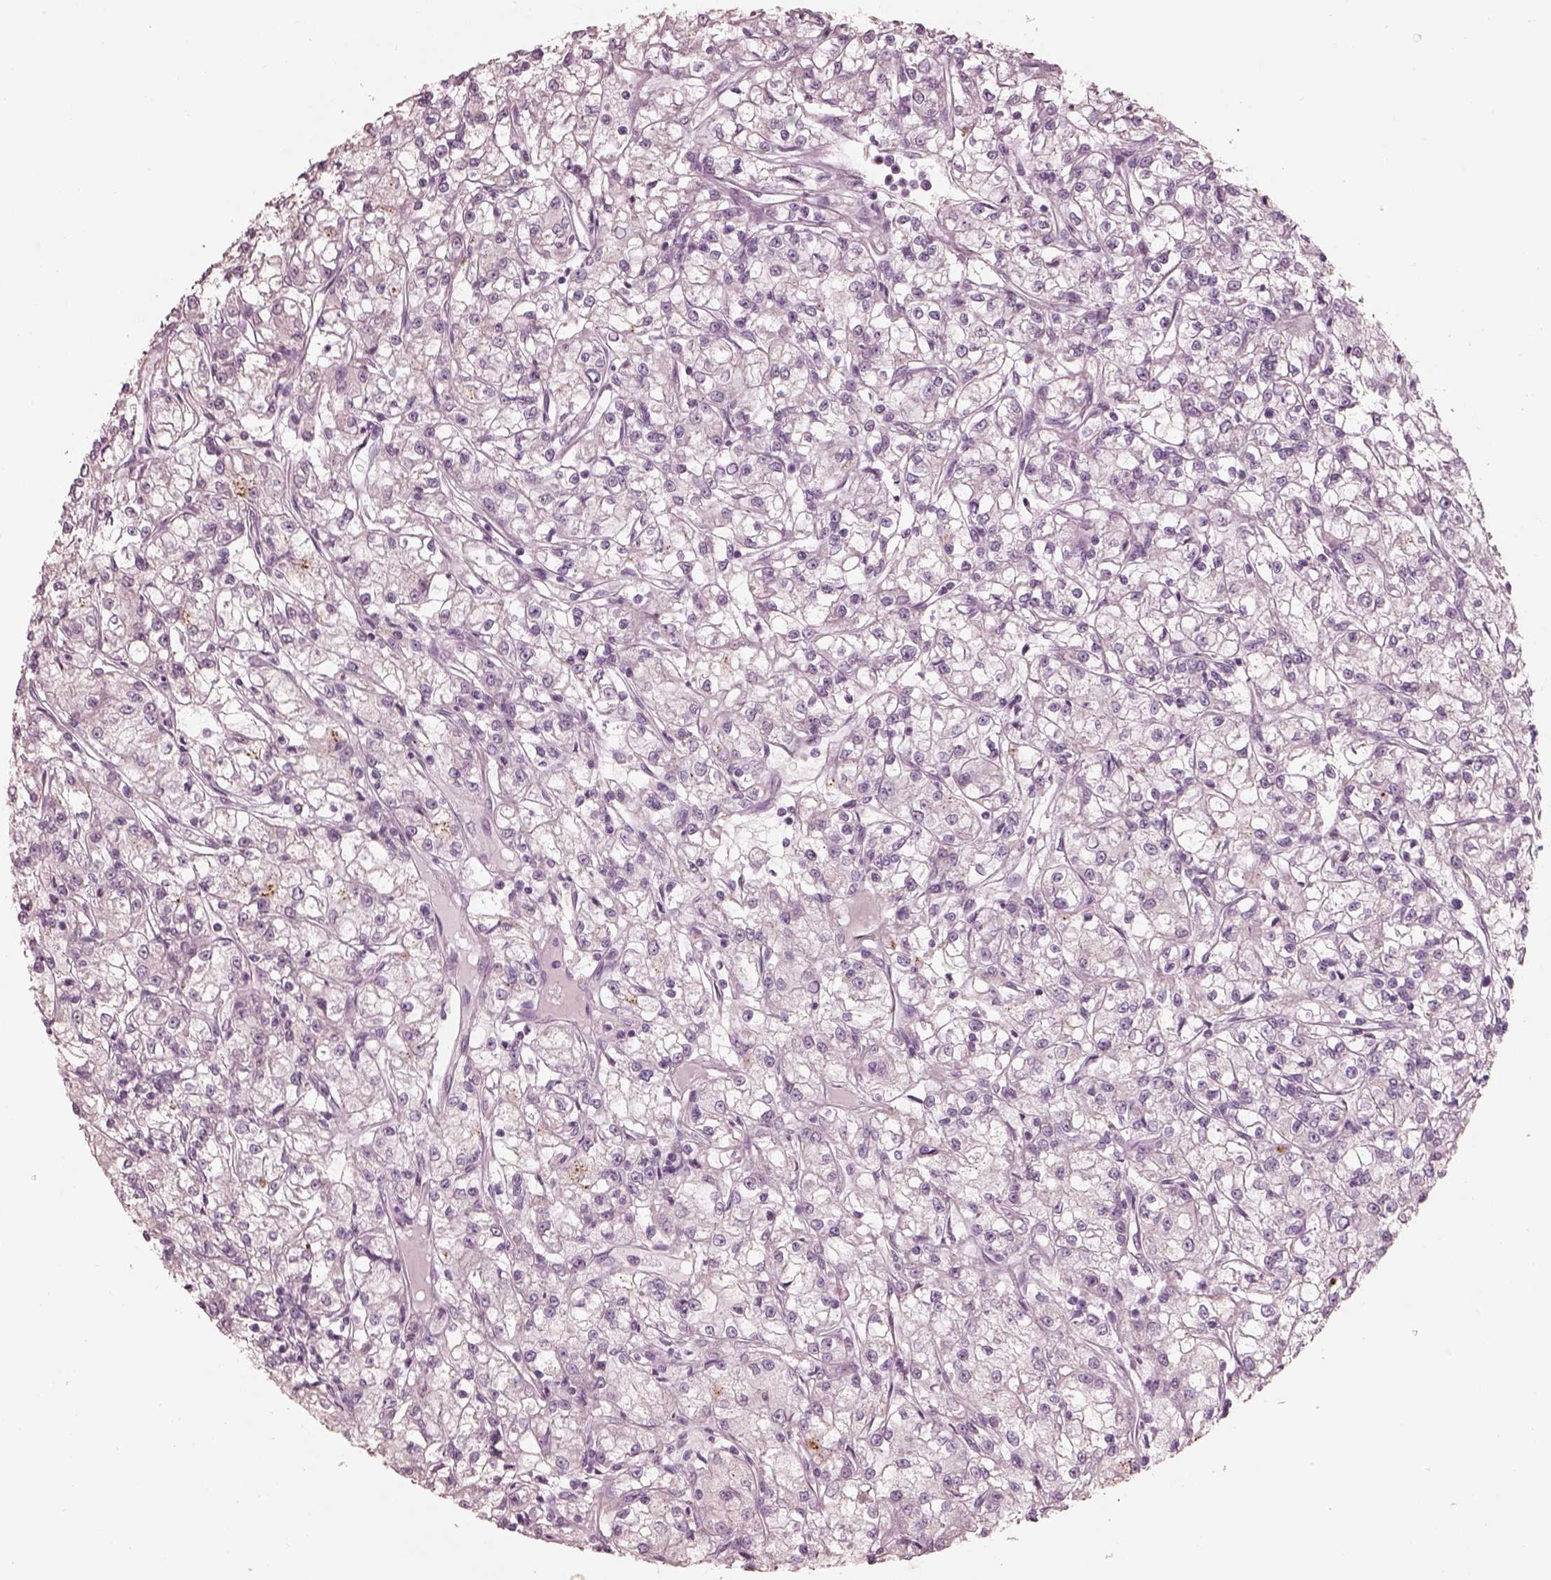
{"staining": {"intensity": "negative", "quantity": "none", "location": "none"}, "tissue": "renal cancer", "cell_type": "Tumor cells", "image_type": "cancer", "snomed": [{"axis": "morphology", "description": "Adenocarcinoma, NOS"}, {"axis": "topography", "description": "Kidney"}], "caption": "An immunohistochemistry (IHC) image of renal adenocarcinoma is shown. There is no staining in tumor cells of renal adenocarcinoma. (Brightfield microscopy of DAB immunohistochemistry (IHC) at high magnification).", "gene": "ZP4", "patient": {"sex": "female", "age": 59}}